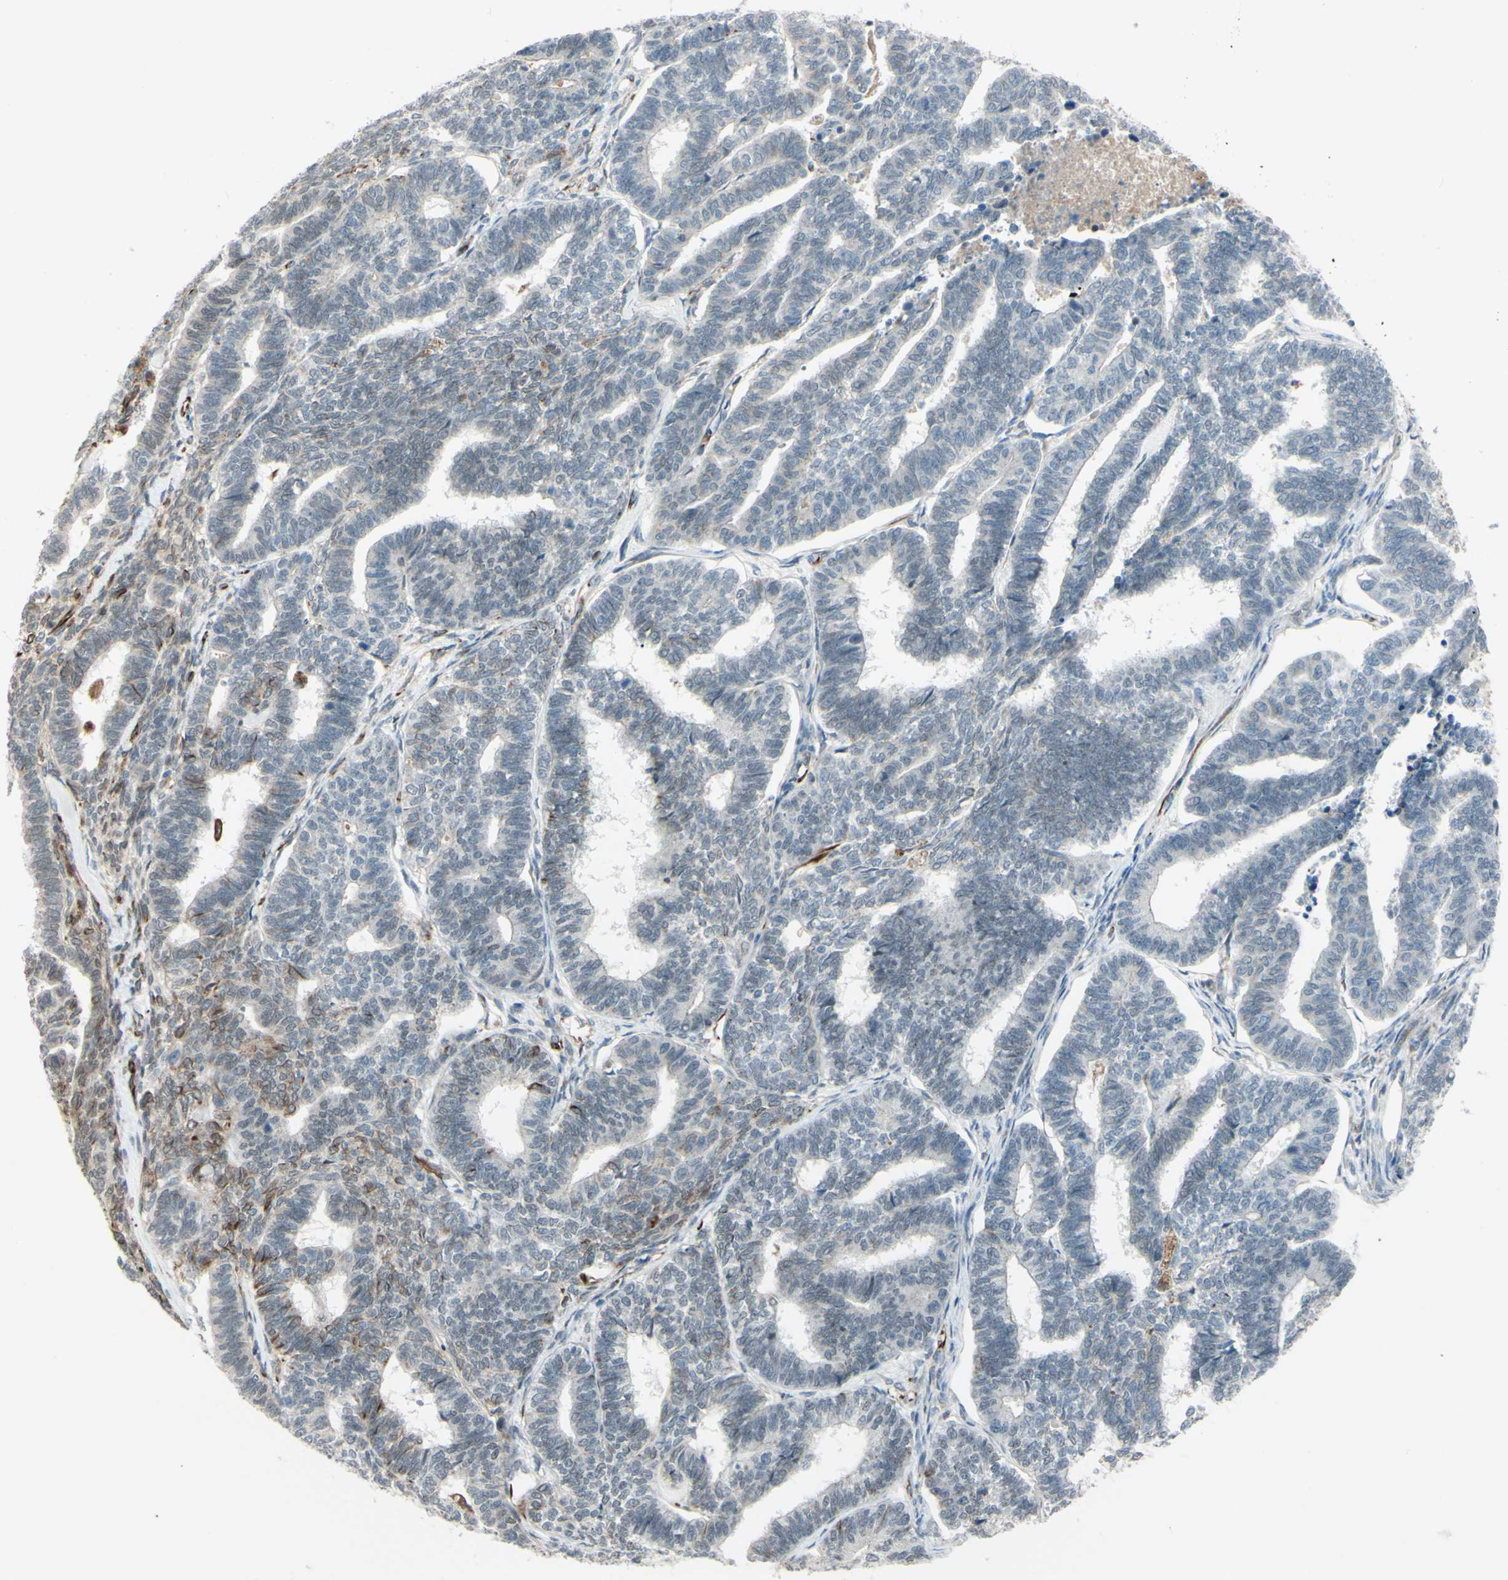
{"staining": {"intensity": "negative", "quantity": "none", "location": "none"}, "tissue": "endometrial cancer", "cell_type": "Tumor cells", "image_type": "cancer", "snomed": [{"axis": "morphology", "description": "Adenocarcinoma, NOS"}, {"axis": "topography", "description": "Endometrium"}], "caption": "A high-resolution image shows immunohistochemistry (IHC) staining of endometrial adenocarcinoma, which demonstrates no significant staining in tumor cells. The staining was performed using DAB (3,3'-diaminobenzidine) to visualize the protein expression in brown, while the nuclei were stained in blue with hematoxylin (Magnification: 20x).", "gene": "FGFR2", "patient": {"sex": "female", "age": 70}}